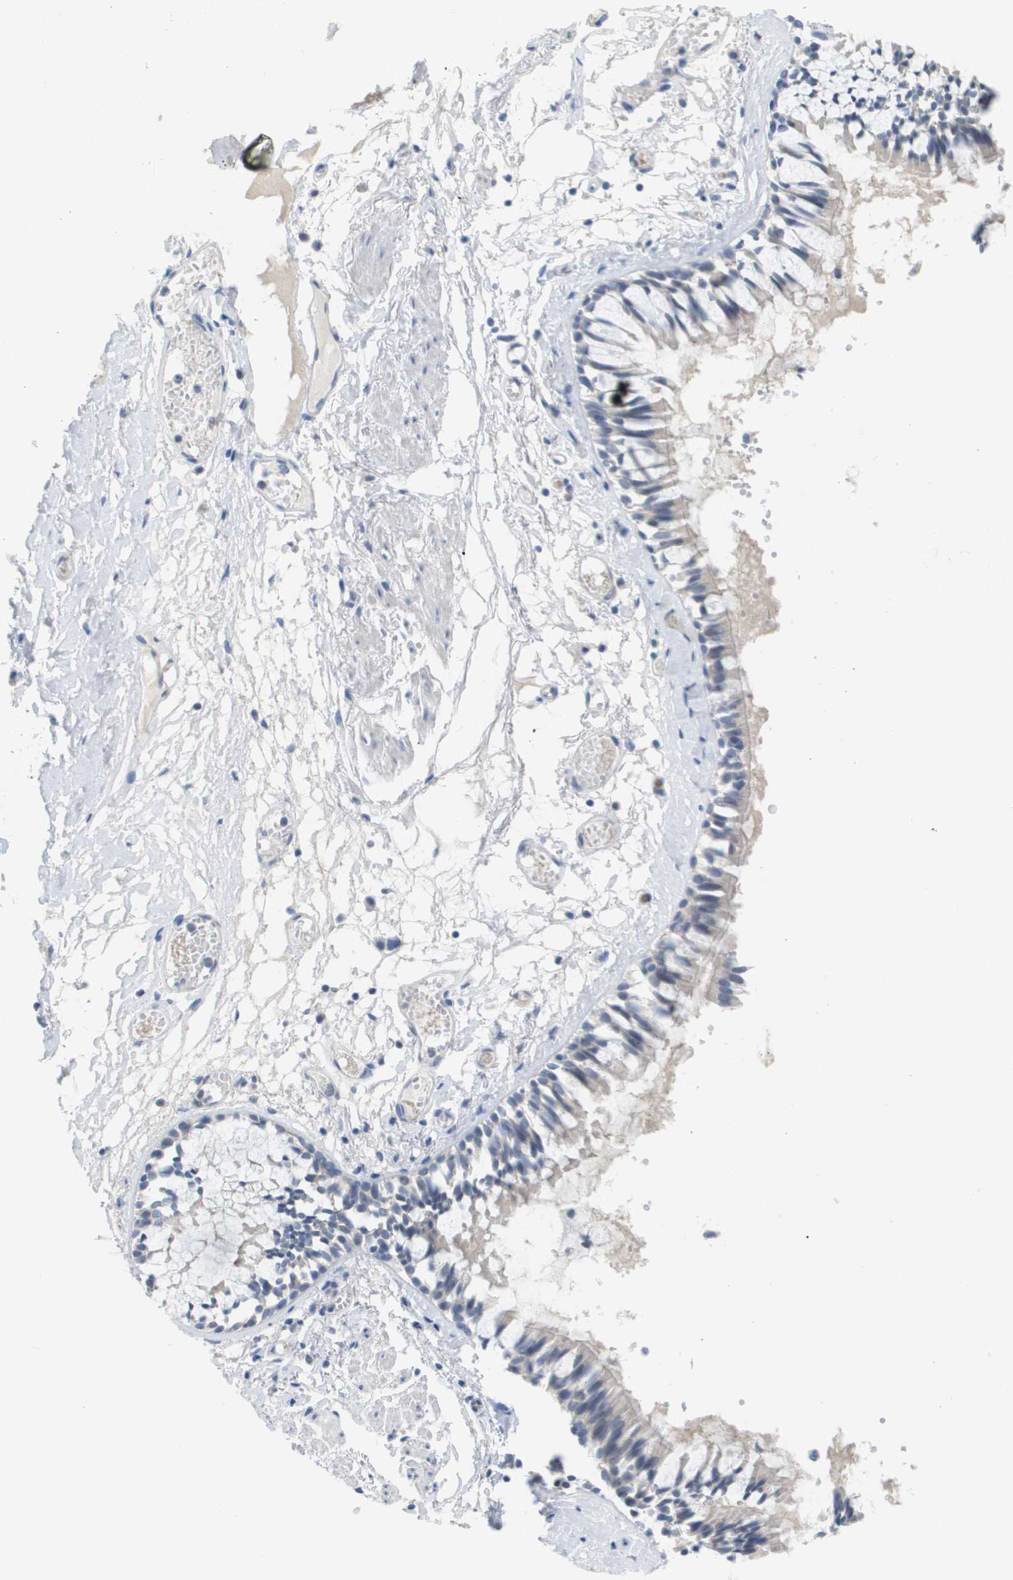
{"staining": {"intensity": "weak", "quantity": "25%-75%", "location": "cytoplasmic/membranous"}, "tissue": "bronchus", "cell_type": "Respiratory epithelial cells", "image_type": "normal", "snomed": [{"axis": "morphology", "description": "Normal tissue, NOS"}, {"axis": "morphology", "description": "Inflammation, NOS"}, {"axis": "topography", "description": "Cartilage tissue"}, {"axis": "topography", "description": "Lung"}], "caption": "An image showing weak cytoplasmic/membranous expression in about 25%-75% of respiratory epithelial cells in normal bronchus, as visualized by brown immunohistochemical staining.", "gene": "PDE4A", "patient": {"sex": "male", "age": 71}}